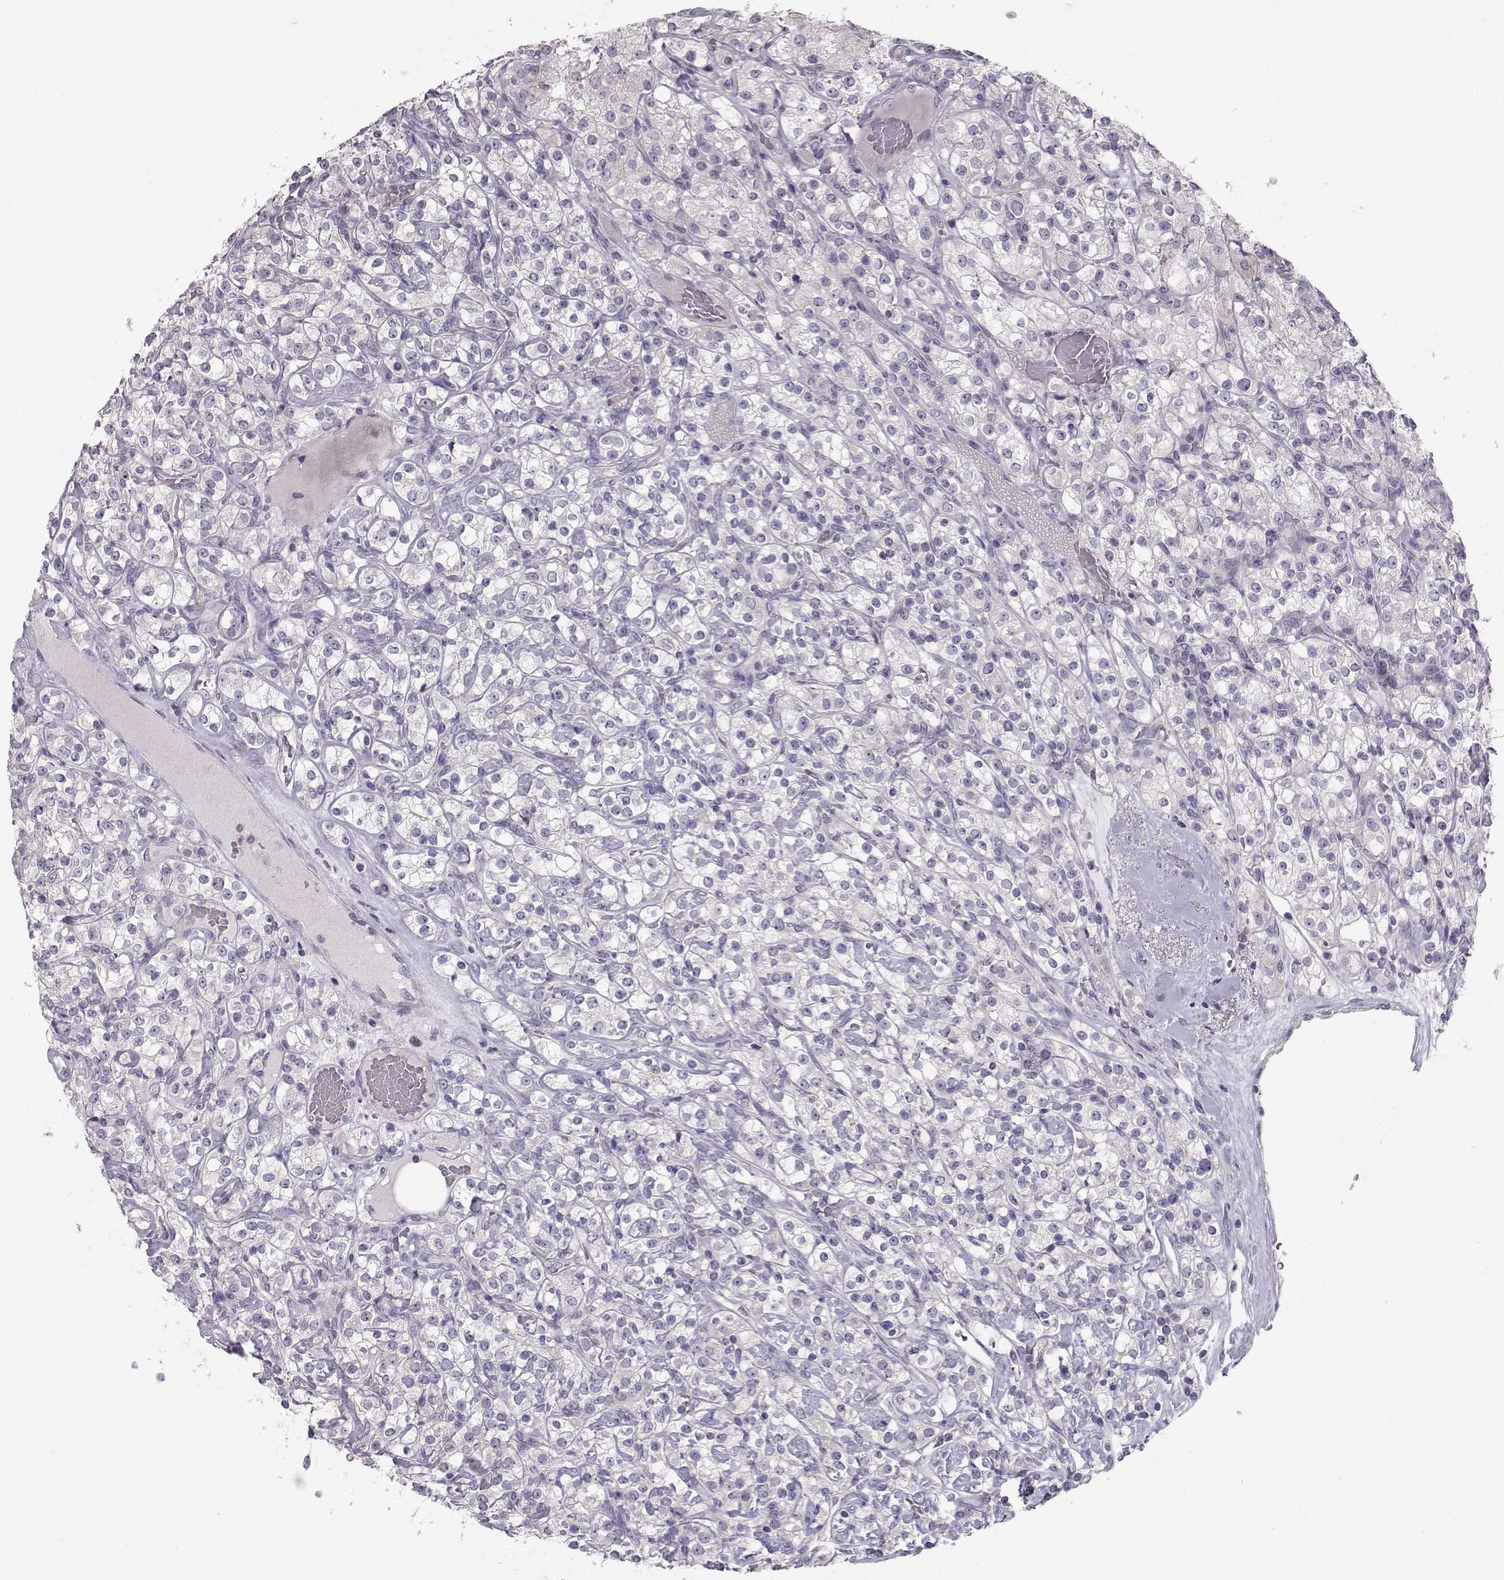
{"staining": {"intensity": "negative", "quantity": "none", "location": "none"}, "tissue": "renal cancer", "cell_type": "Tumor cells", "image_type": "cancer", "snomed": [{"axis": "morphology", "description": "Adenocarcinoma, NOS"}, {"axis": "topography", "description": "Kidney"}], "caption": "Photomicrograph shows no significant protein staining in tumor cells of renal adenocarcinoma.", "gene": "GRK1", "patient": {"sex": "male", "age": 77}}